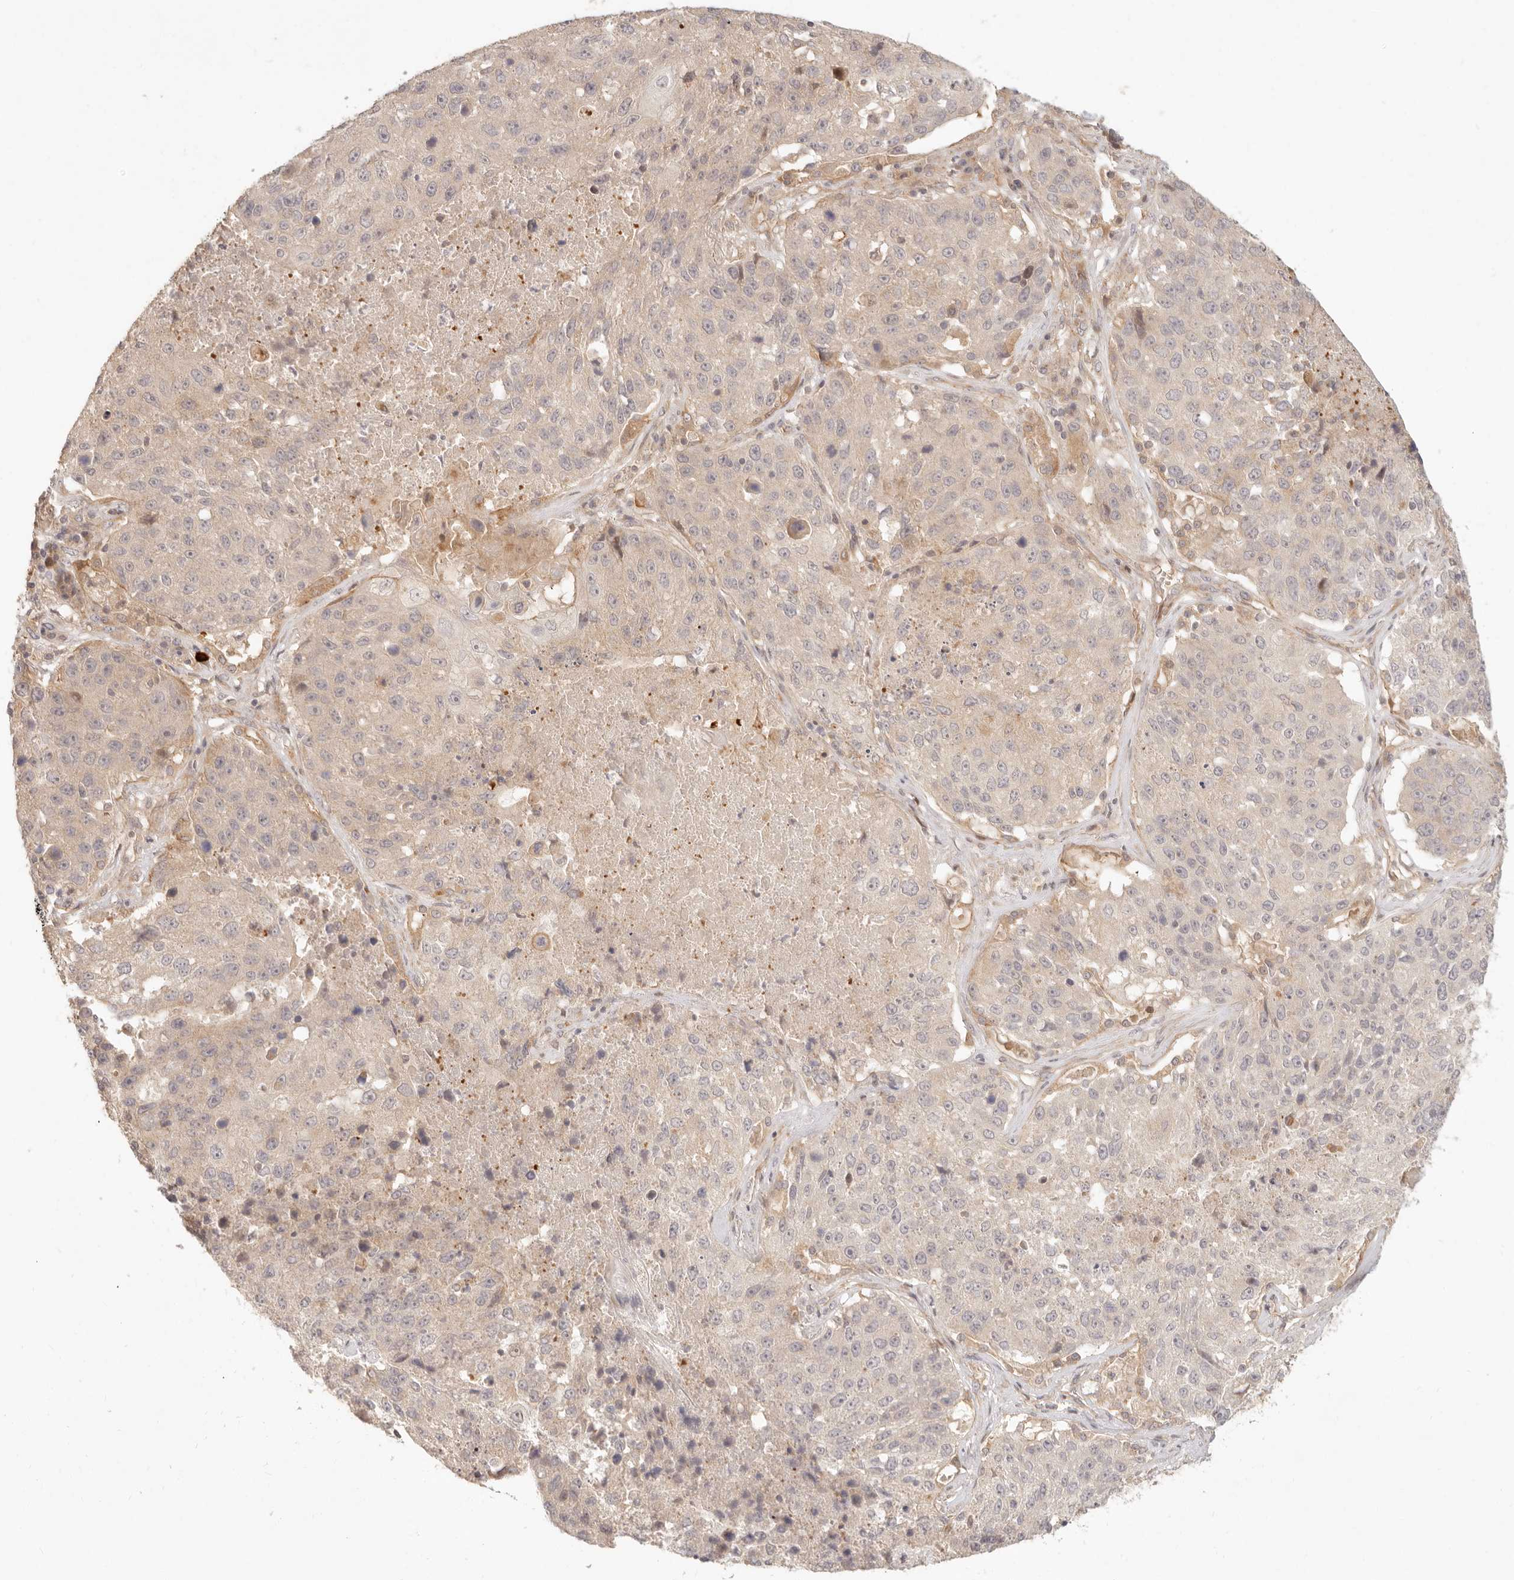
{"staining": {"intensity": "negative", "quantity": "none", "location": "none"}, "tissue": "lung cancer", "cell_type": "Tumor cells", "image_type": "cancer", "snomed": [{"axis": "morphology", "description": "Squamous cell carcinoma, NOS"}, {"axis": "topography", "description": "Lung"}], "caption": "A histopathology image of lung squamous cell carcinoma stained for a protein reveals no brown staining in tumor cells.", "gene": "PPP1R3B", "patient": {"sex": "male", "age": 61}}